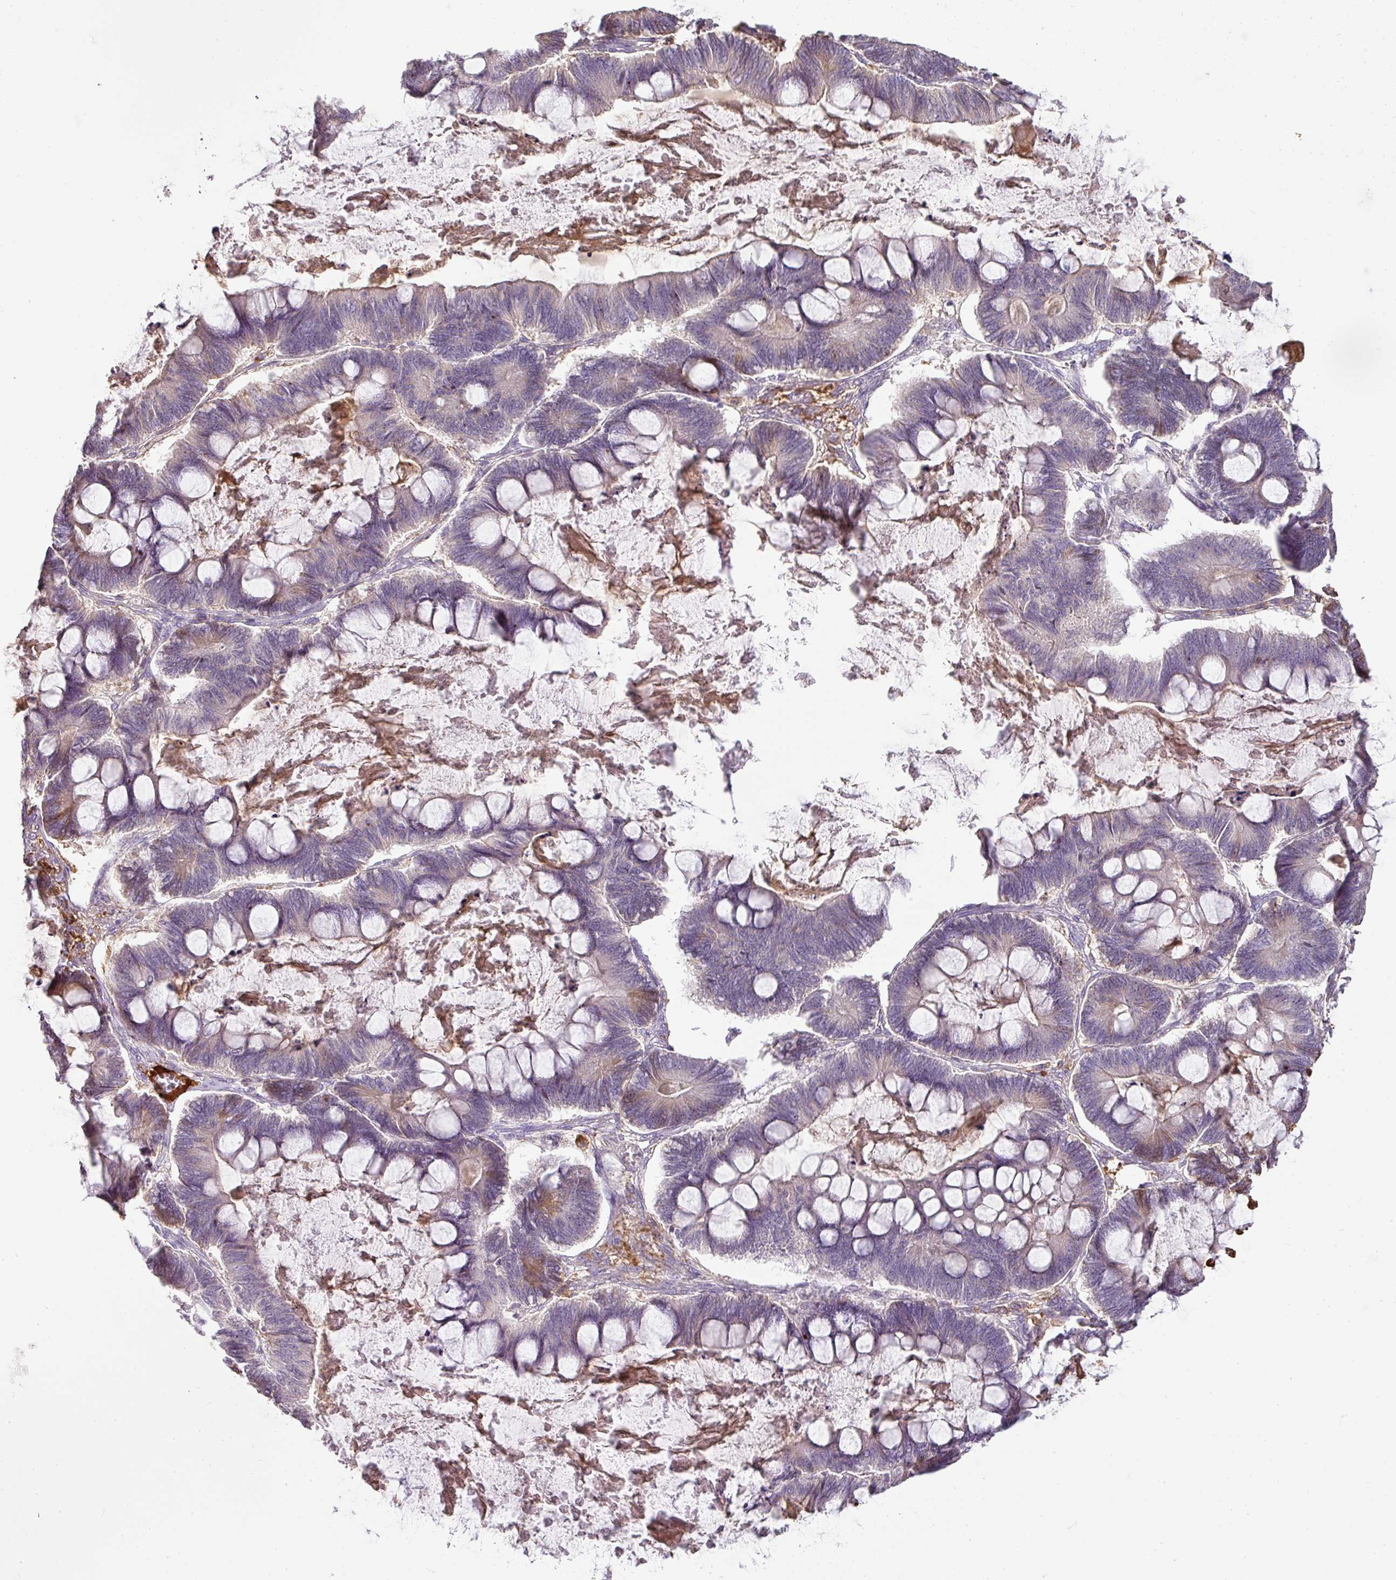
{"staining": {"intensity": "weak", "quantity": "<25%", "location": "cytoplasmic/membranous"}, "tissue": "ovarian cancer", "cell_type": "Tumor cells", "image_type": "cancer", "snomed": [{"axis": "morphology", "description": "Cystadenocarcinoma, mucinous, NOS"}, {"axis": "topography", "description": "Ovary"}], "caption": "Immunohistochemistry (IHC) of human ovarian cancer exhibits no staining in tumor cells.", "gene": "CCZ1", "patient": {"sex": "female", "age": 61}}